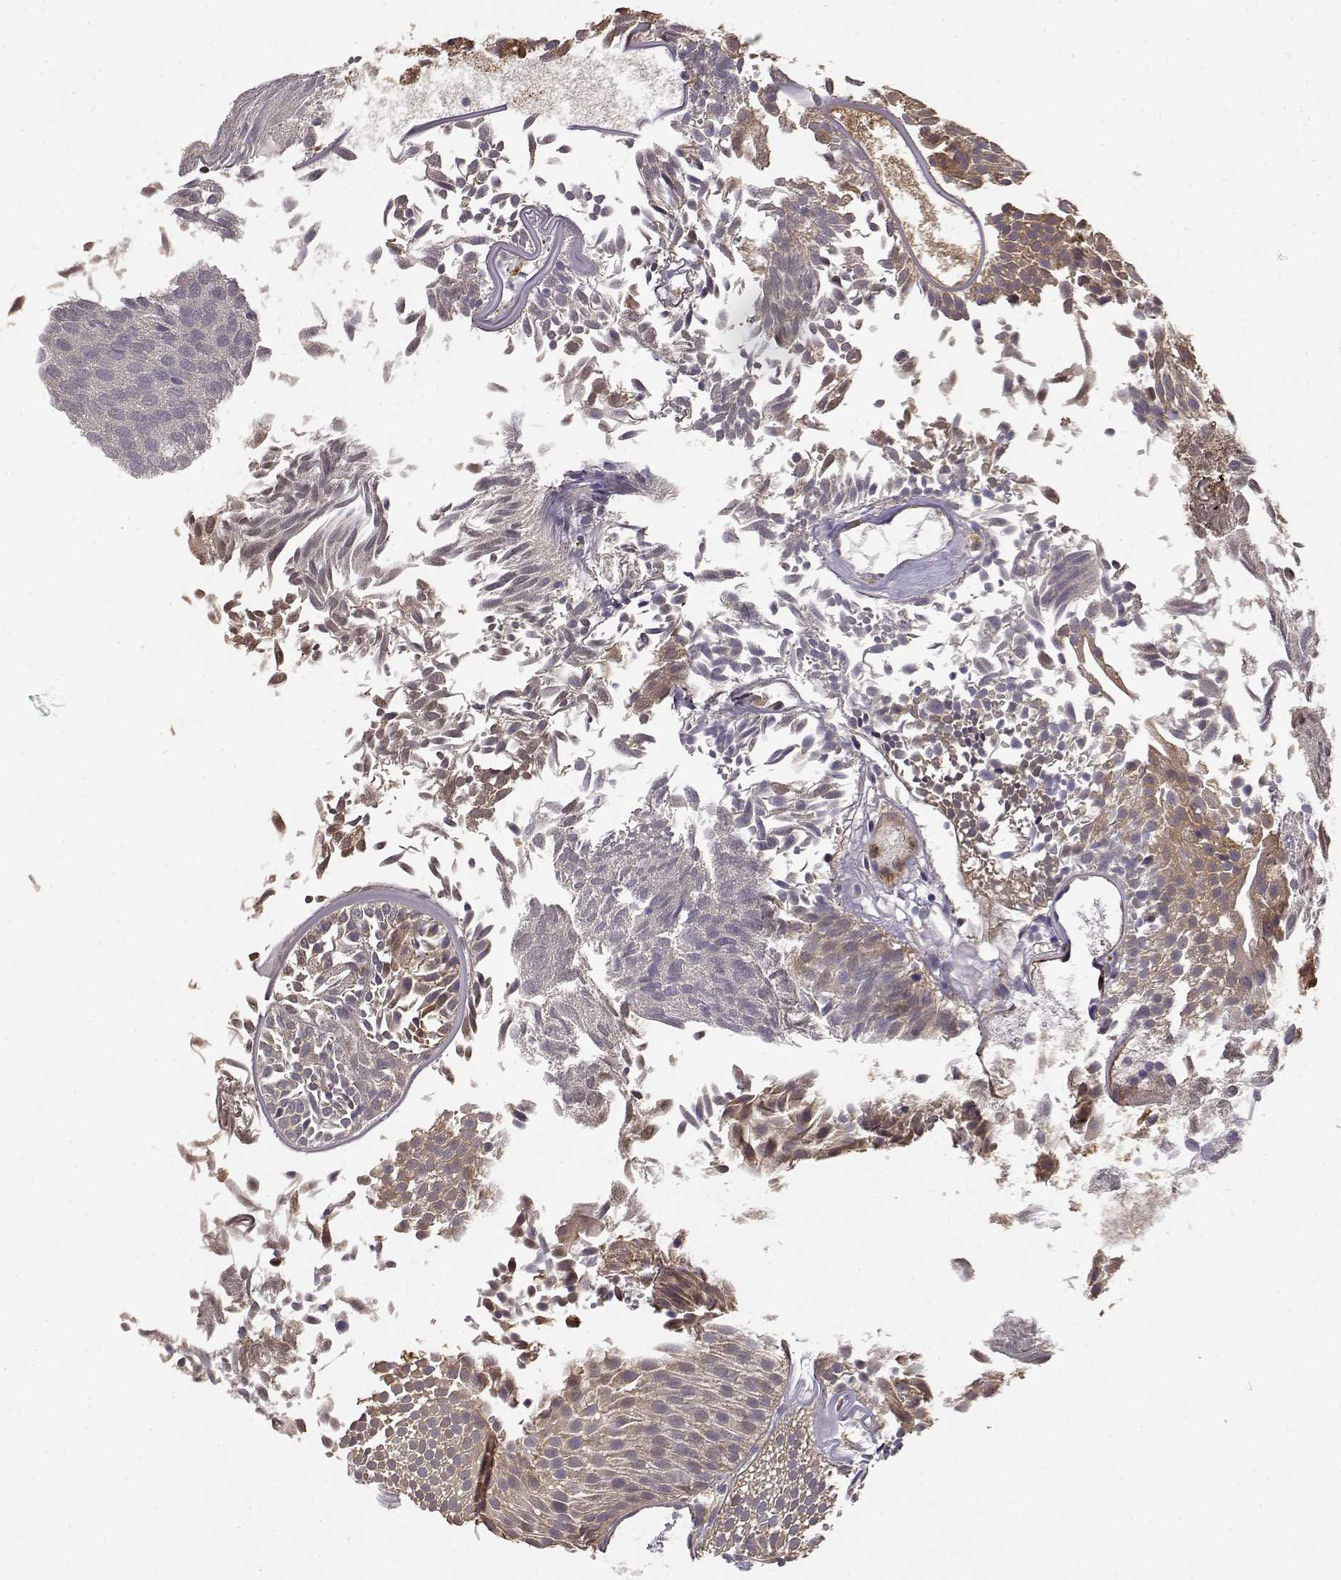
{"staining": {"intensity": "weak", "quantity": "<25%", "location": "cytoplasmic/membranous"}, "tissue": "urothelial cancer", "cell_type": "Tumor cells", "image_type": "cancer", "snomed": [{"axis": "morphology", "description": "Urothelial carcinoma, Low grade"}, {"axis": "topography", "description": "Urinary bladder"}], "caption": "This photomicrograph is of urothelial cancer stained with immunohistochemistry to label a protein in brown with the nuclei are counter-stained blue. There is no staining in tumor cells.", "gene": "CRIM1", "patient": {"sex": "male", "age": 52}}